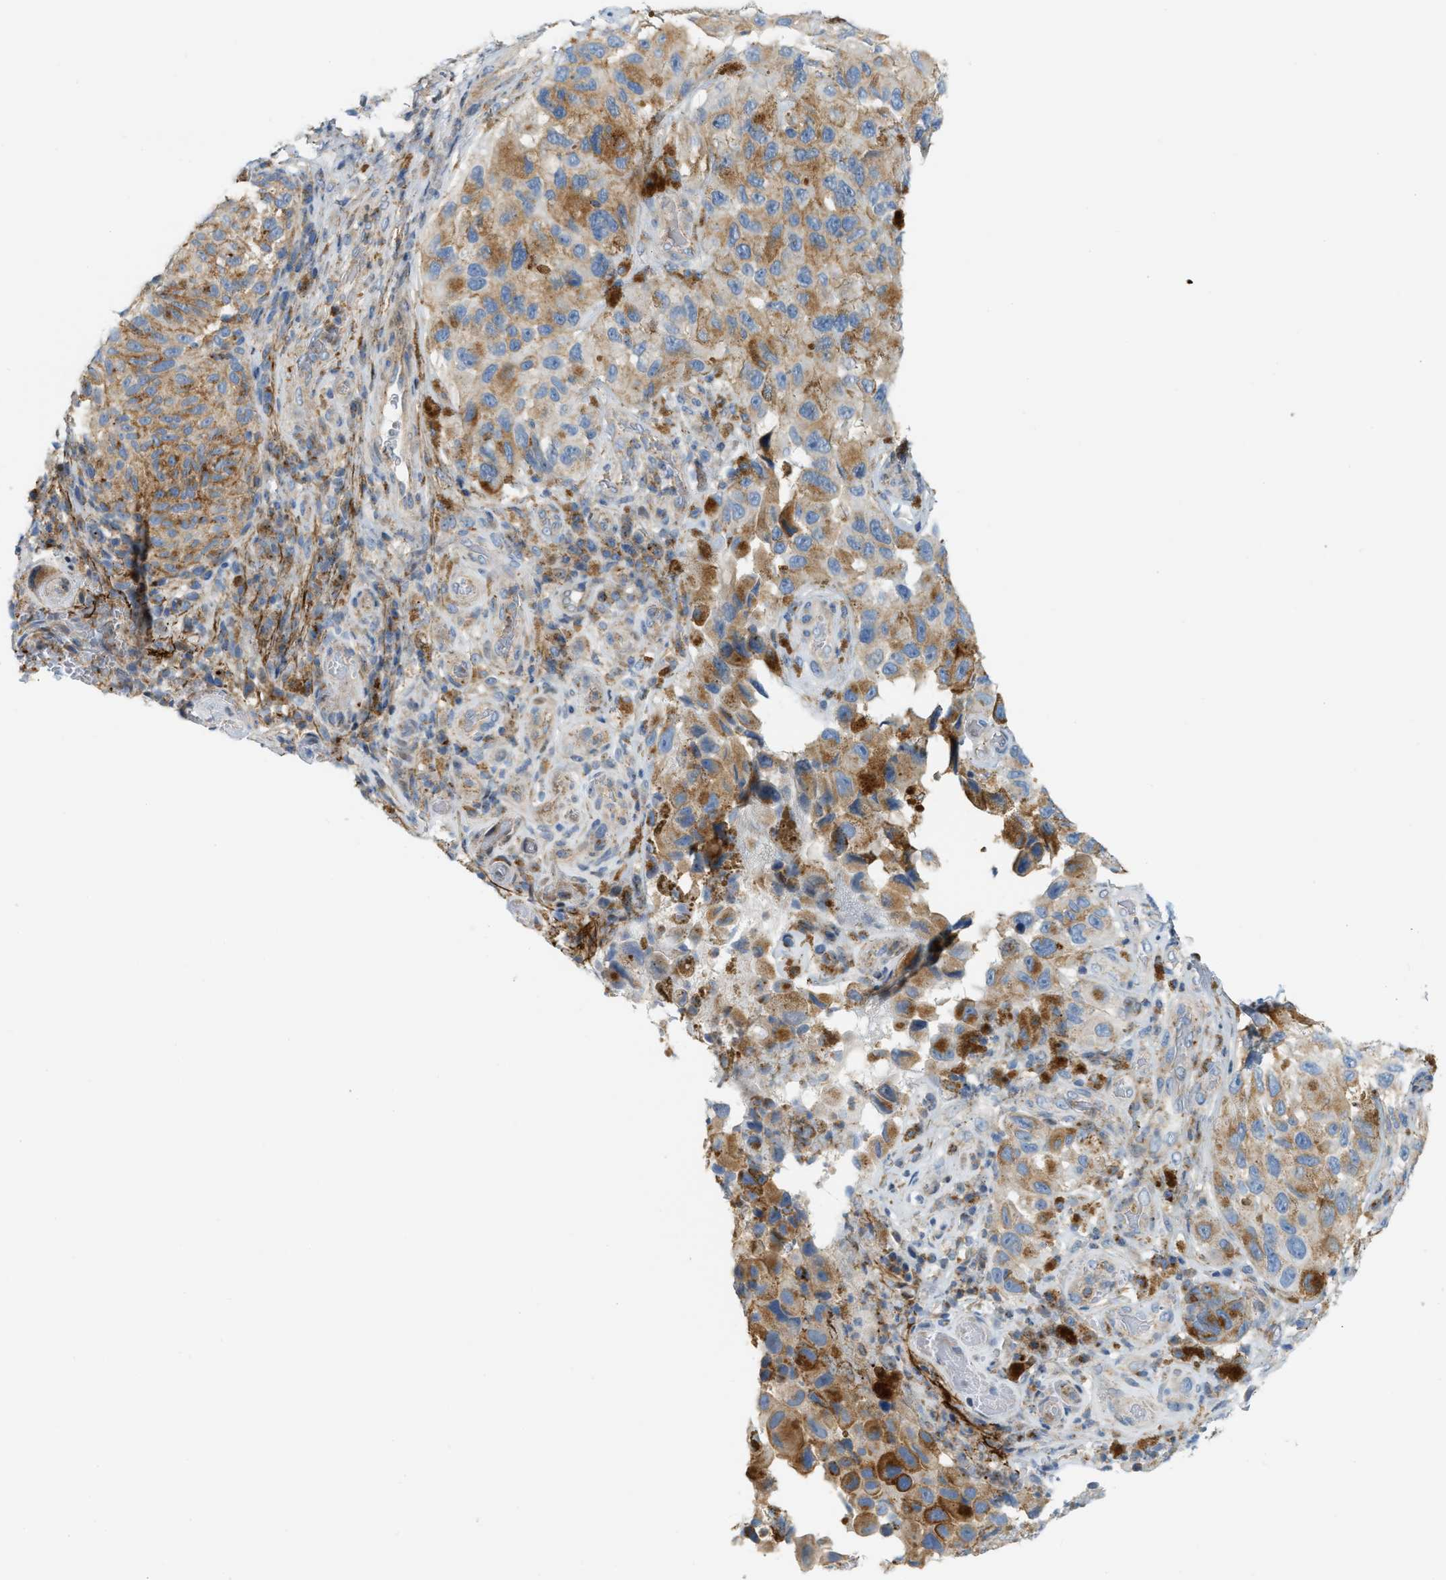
{"staining": {"intensity": "moderate", "quantity": ">75%", "location": "cytoplasmic/membranous"}, "tissue": "melanoma", "cell_type": "Tumor cells", "image_type": "cancer", "snomed": [{"axis": "morphology", "description": "Malignant melanoma, NOS"}, {"axis": "topography", "description": "Skin"}], "caption": "There is medium levels of moderate cytoplasmic/membranous staining in tumor cells of malignant melanoma, as demonstrated by immunohistochemical staining (brown color).", "gene": "LMBRD1", "patient": {"sex": "female", "age": 73}}